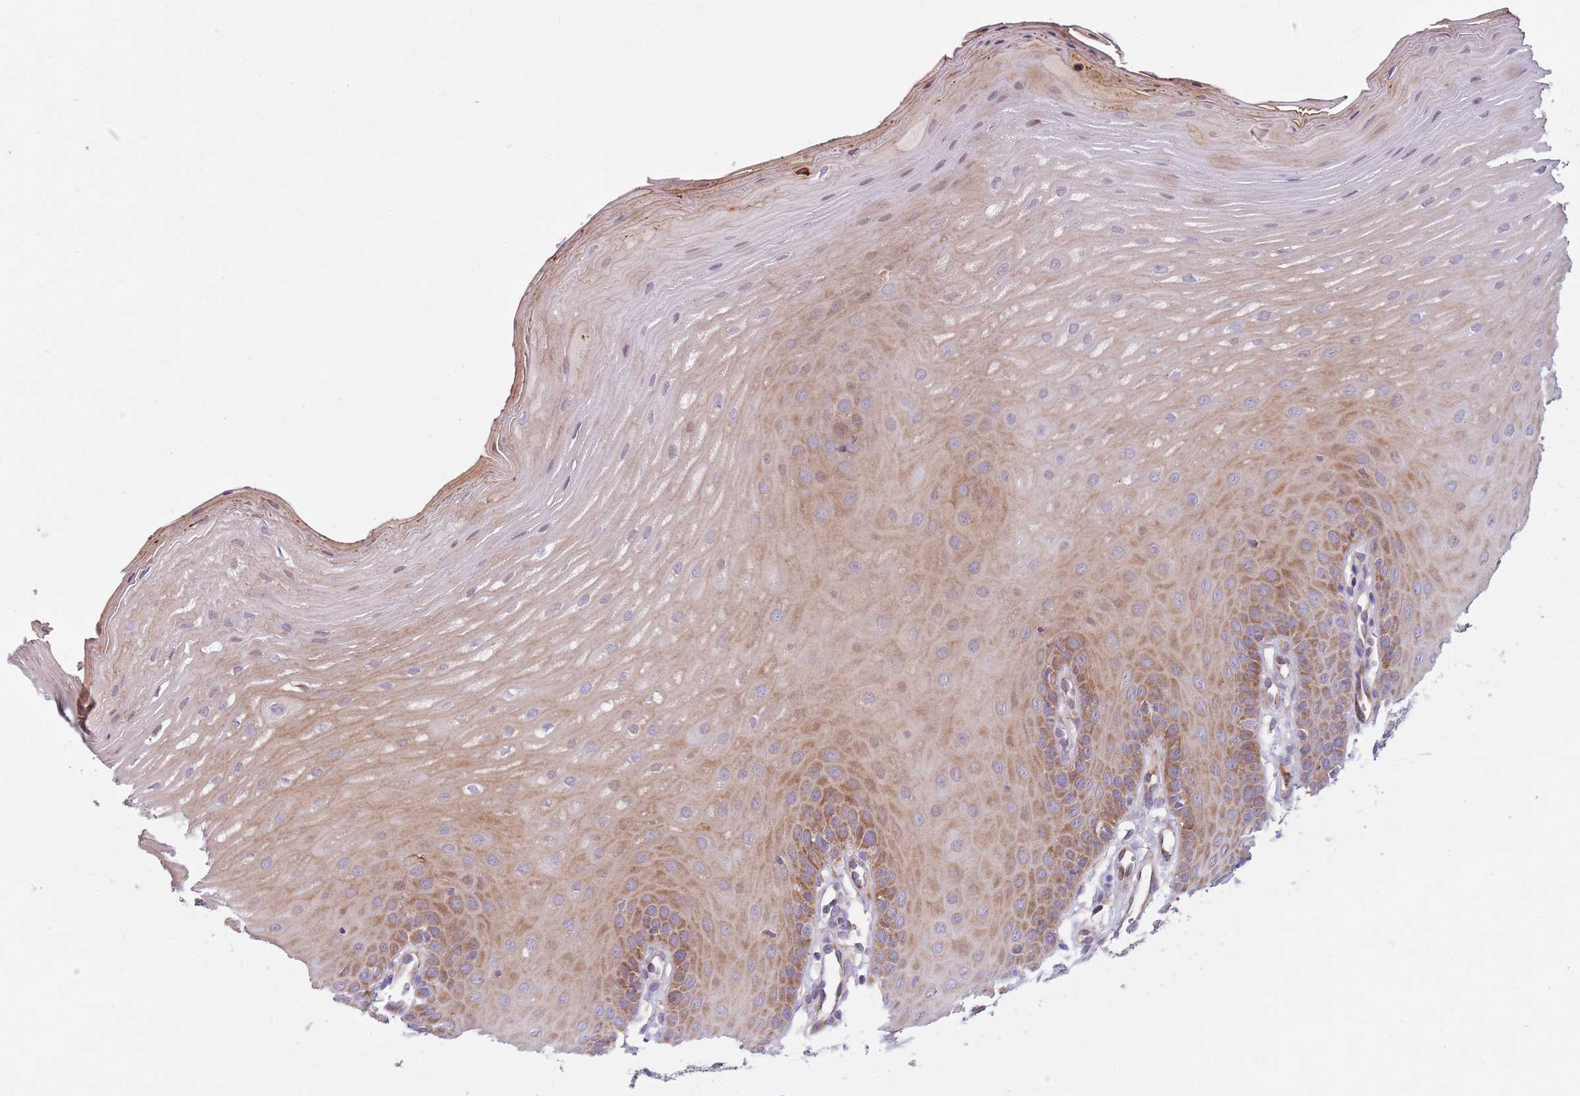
{"staining": {"intensity": "moderate", "quantity": ">75%", "location": "cytoplasmic/membranous"}, "tissue": "oral mucosa", "cell_type": "Squamous epithelial cells", "image_type": "normal", "snomed": [{"axis": "morphology", "description": "Normal tissue, NOS"}, {"axis": "topography", "description": "Oral tissue"}], "caption": "Squamous epithelial cells exhibit medium levels of moderate cytoplasmic/membranous staining in approximately >75% of cells in benign oral mucosa.", "gene": "ZNF583", "patient": {"sex": "female", "age": 39}}